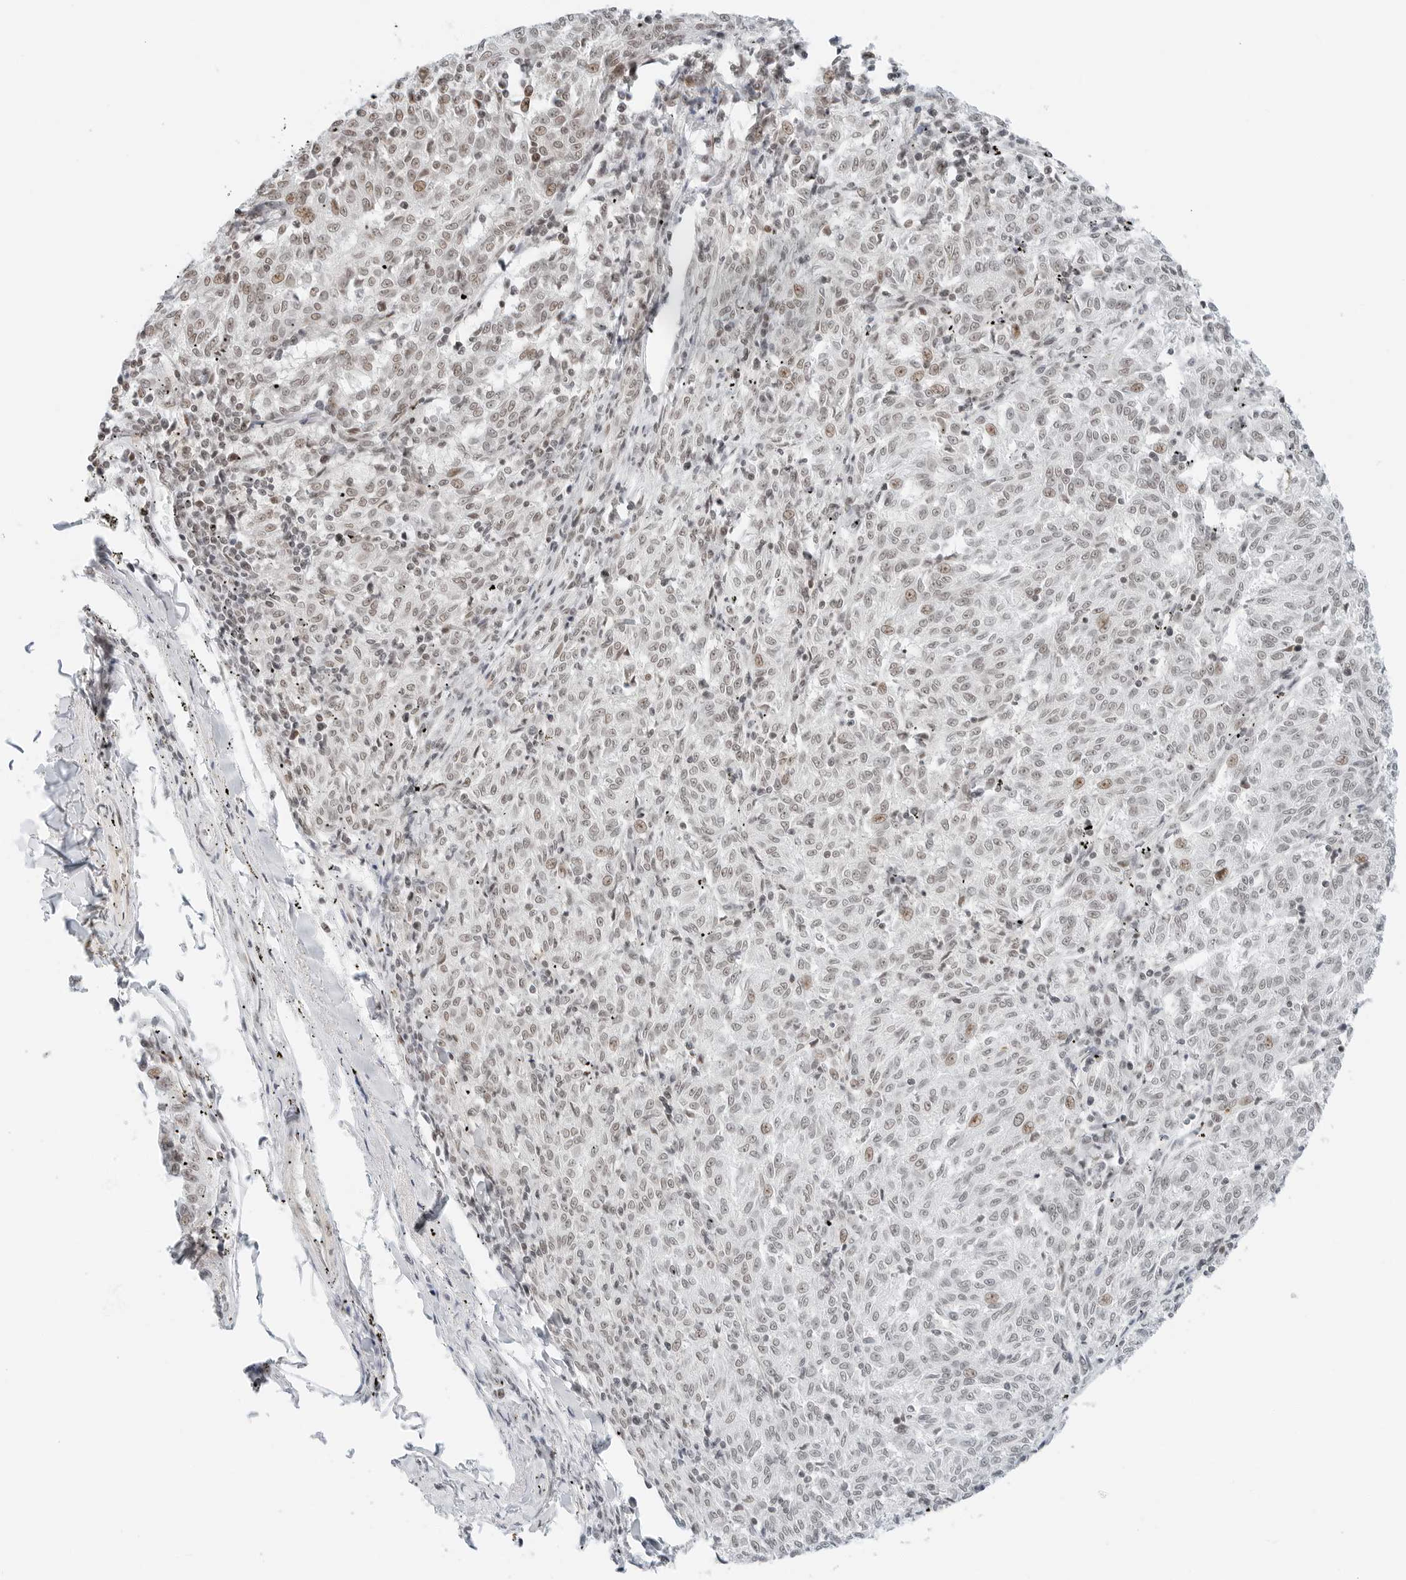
{"staining": {"intensity": "weak", "quantity": "<25%", "location": "nuclear"}, "tissue": "melanoma", "cell_type": "Tumor cells", "image_type": "cancer", "snomed": [{"axis": "morphology", "description": "Malignant melanoma, NOS"}, {"axis": "topography", "description": "Skin"}], "caption": "The photomicrograph displays no significant positivity in tumor cells of malignant melanoma. (DAB (3,3'-diaminobenzidine) IHC, high magnification).", "gene": "CRTC2", "patient": {"sex": "female", "age": 72}}